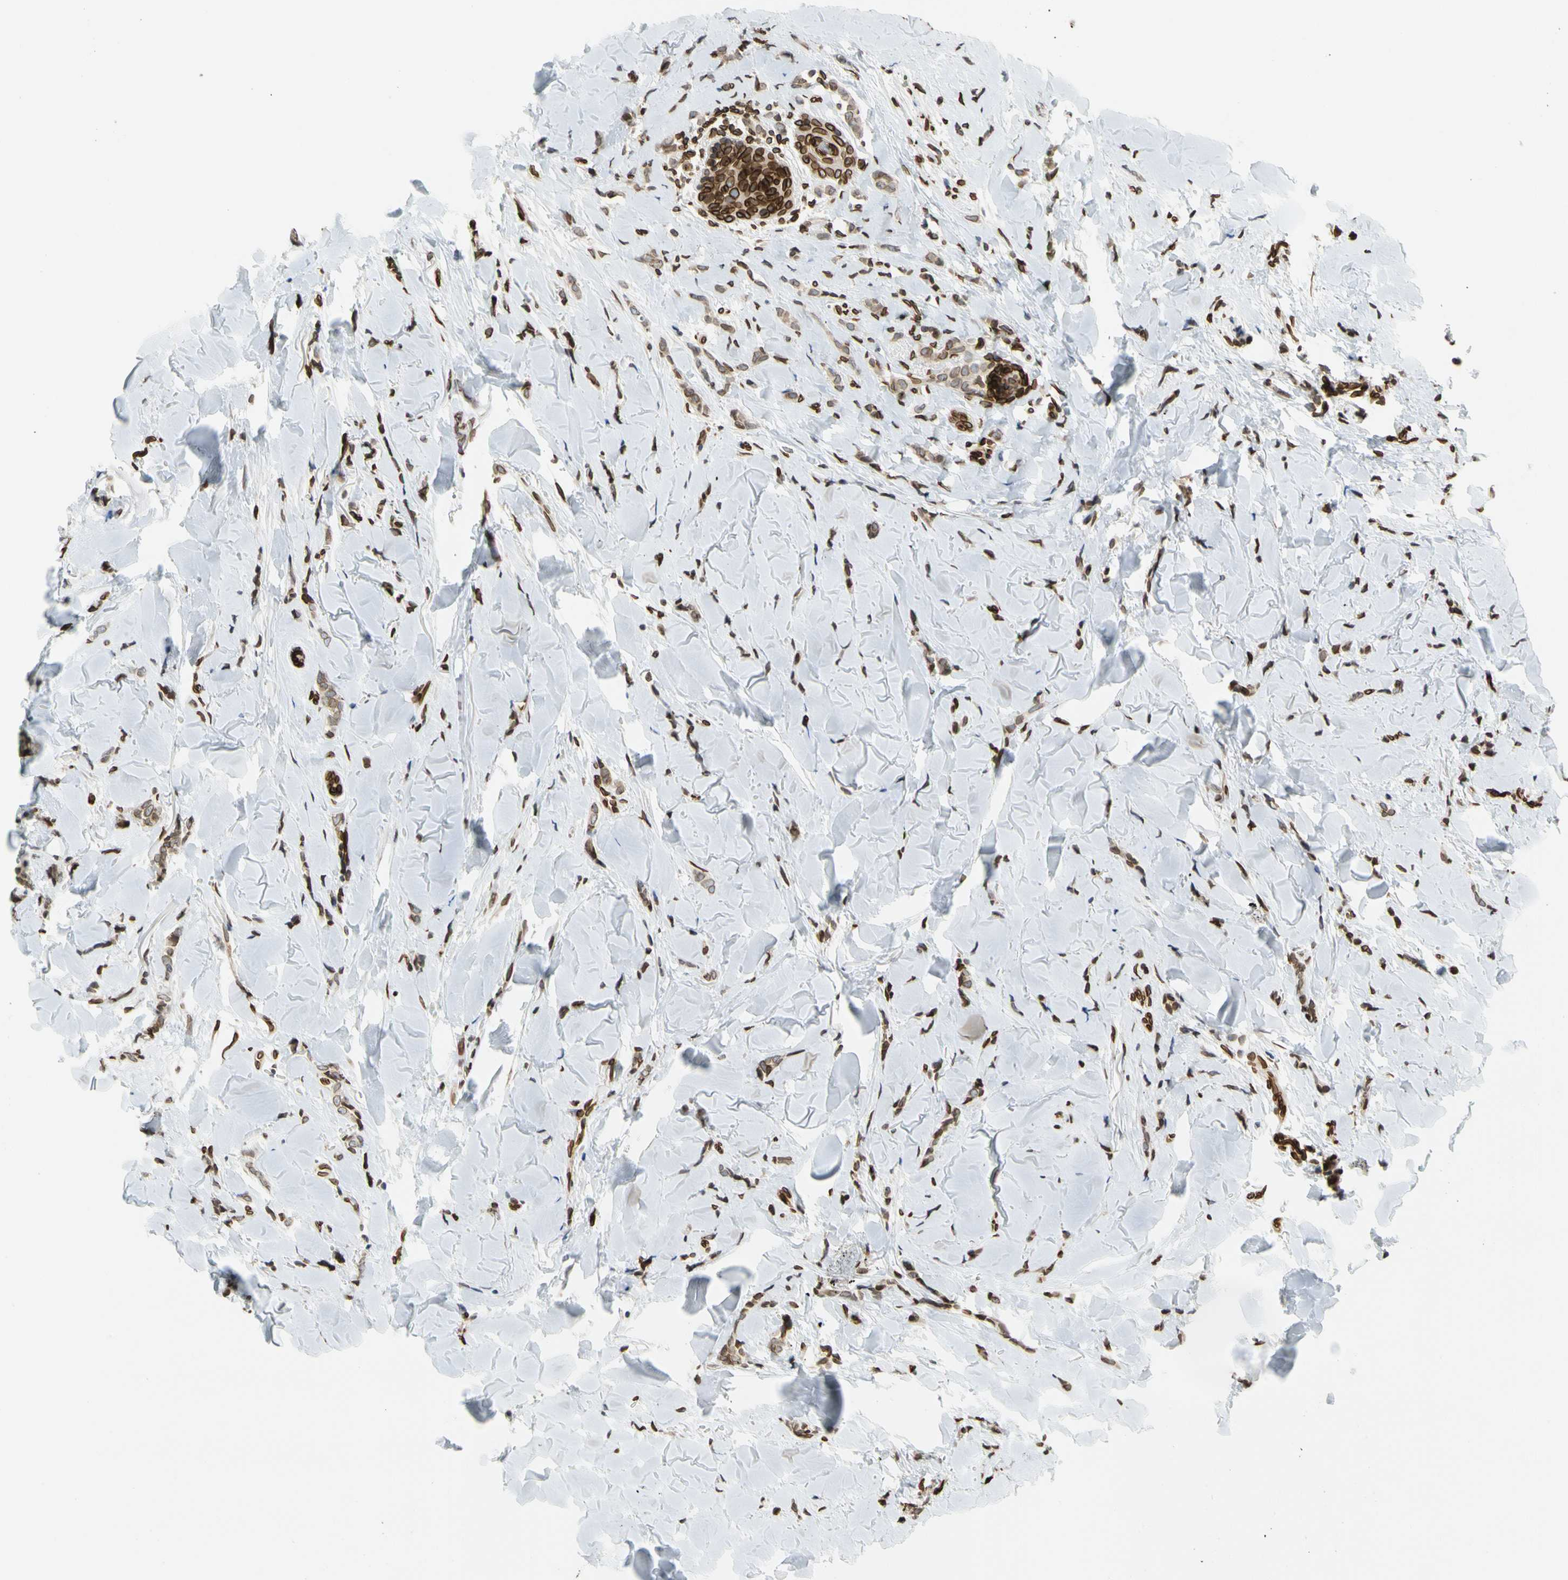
{"staining": {"intensity": "strong", "quantity": ">75%", "location": "cytoplasmic/membranous,nuclear"}, "tissue": "breast cancer", "cell_type": "Tumor cells", "image_type": "cancer", "snomed": [{"axis": "morphology", "description": "Lobular carcinoma"}, {"axis": "topography", "description": "Skin"}, {"axis": "topography", "description": "Breast"}], "caption": "Protein expression analysis of human breast cancer reveals strong cytoplasmic/membranous and nuclear expression in approximately >75% of tumor cells.", "gene": "SUN1", "patient": {"sex": "female", "age": 46}}